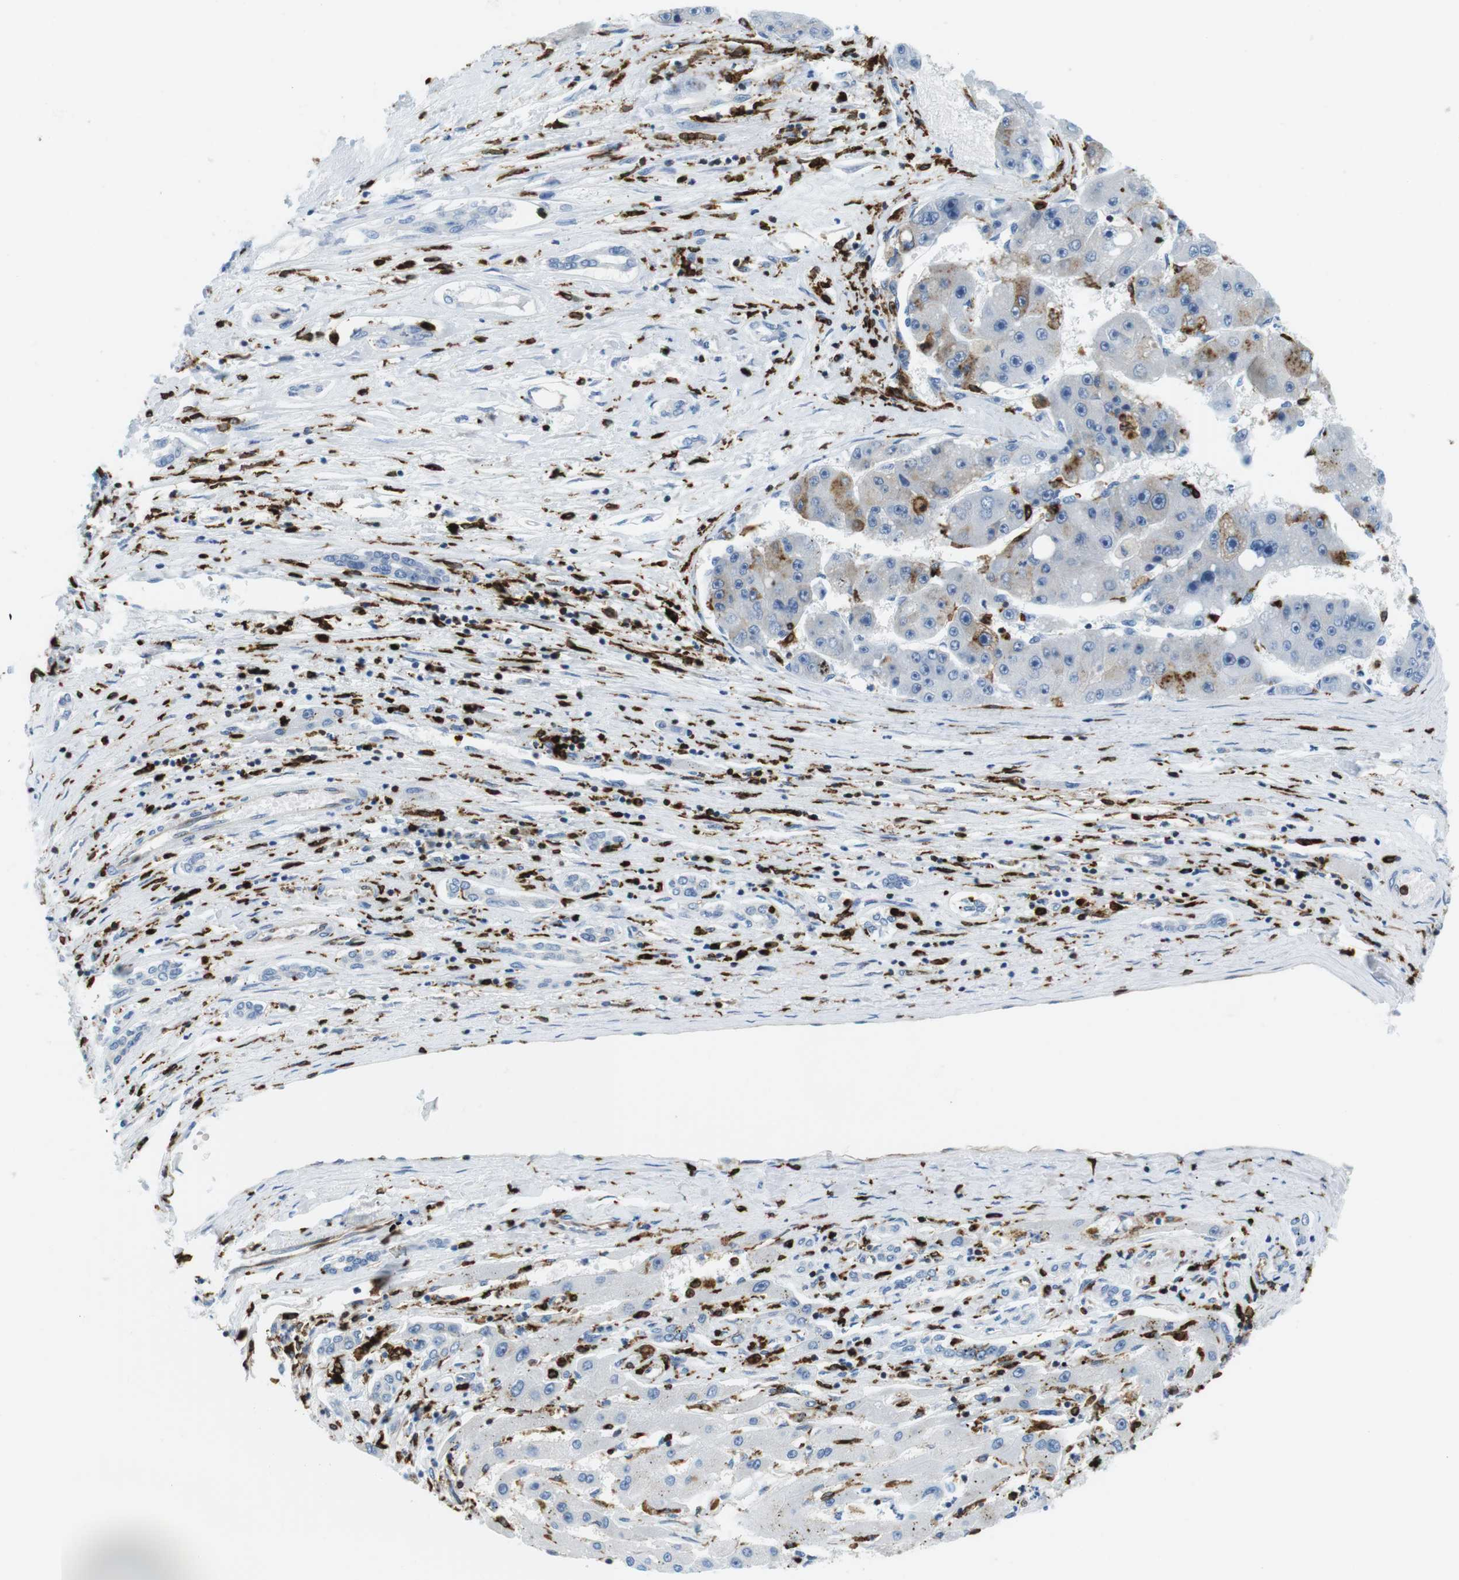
{"staining": {"intensity": "weak", "quantity": "<25%", "location": "cytoplasmic/membranous"}, "tissue": "liver cancer", "cell_type": "Tumor cells", "image_type": "cancer", "snomed": [{"axis": "morphology", "description": "Carcinoma, Hepatocellular, NOS"}, {"axis": "topography", "description": "Liver"}], "caption": "An image of human liver cancer (hepatocellular carcinoma) is negative for staining in tumor cells.", "gene": "CIITA", "patient": {"sex": "female", "age": 61}}